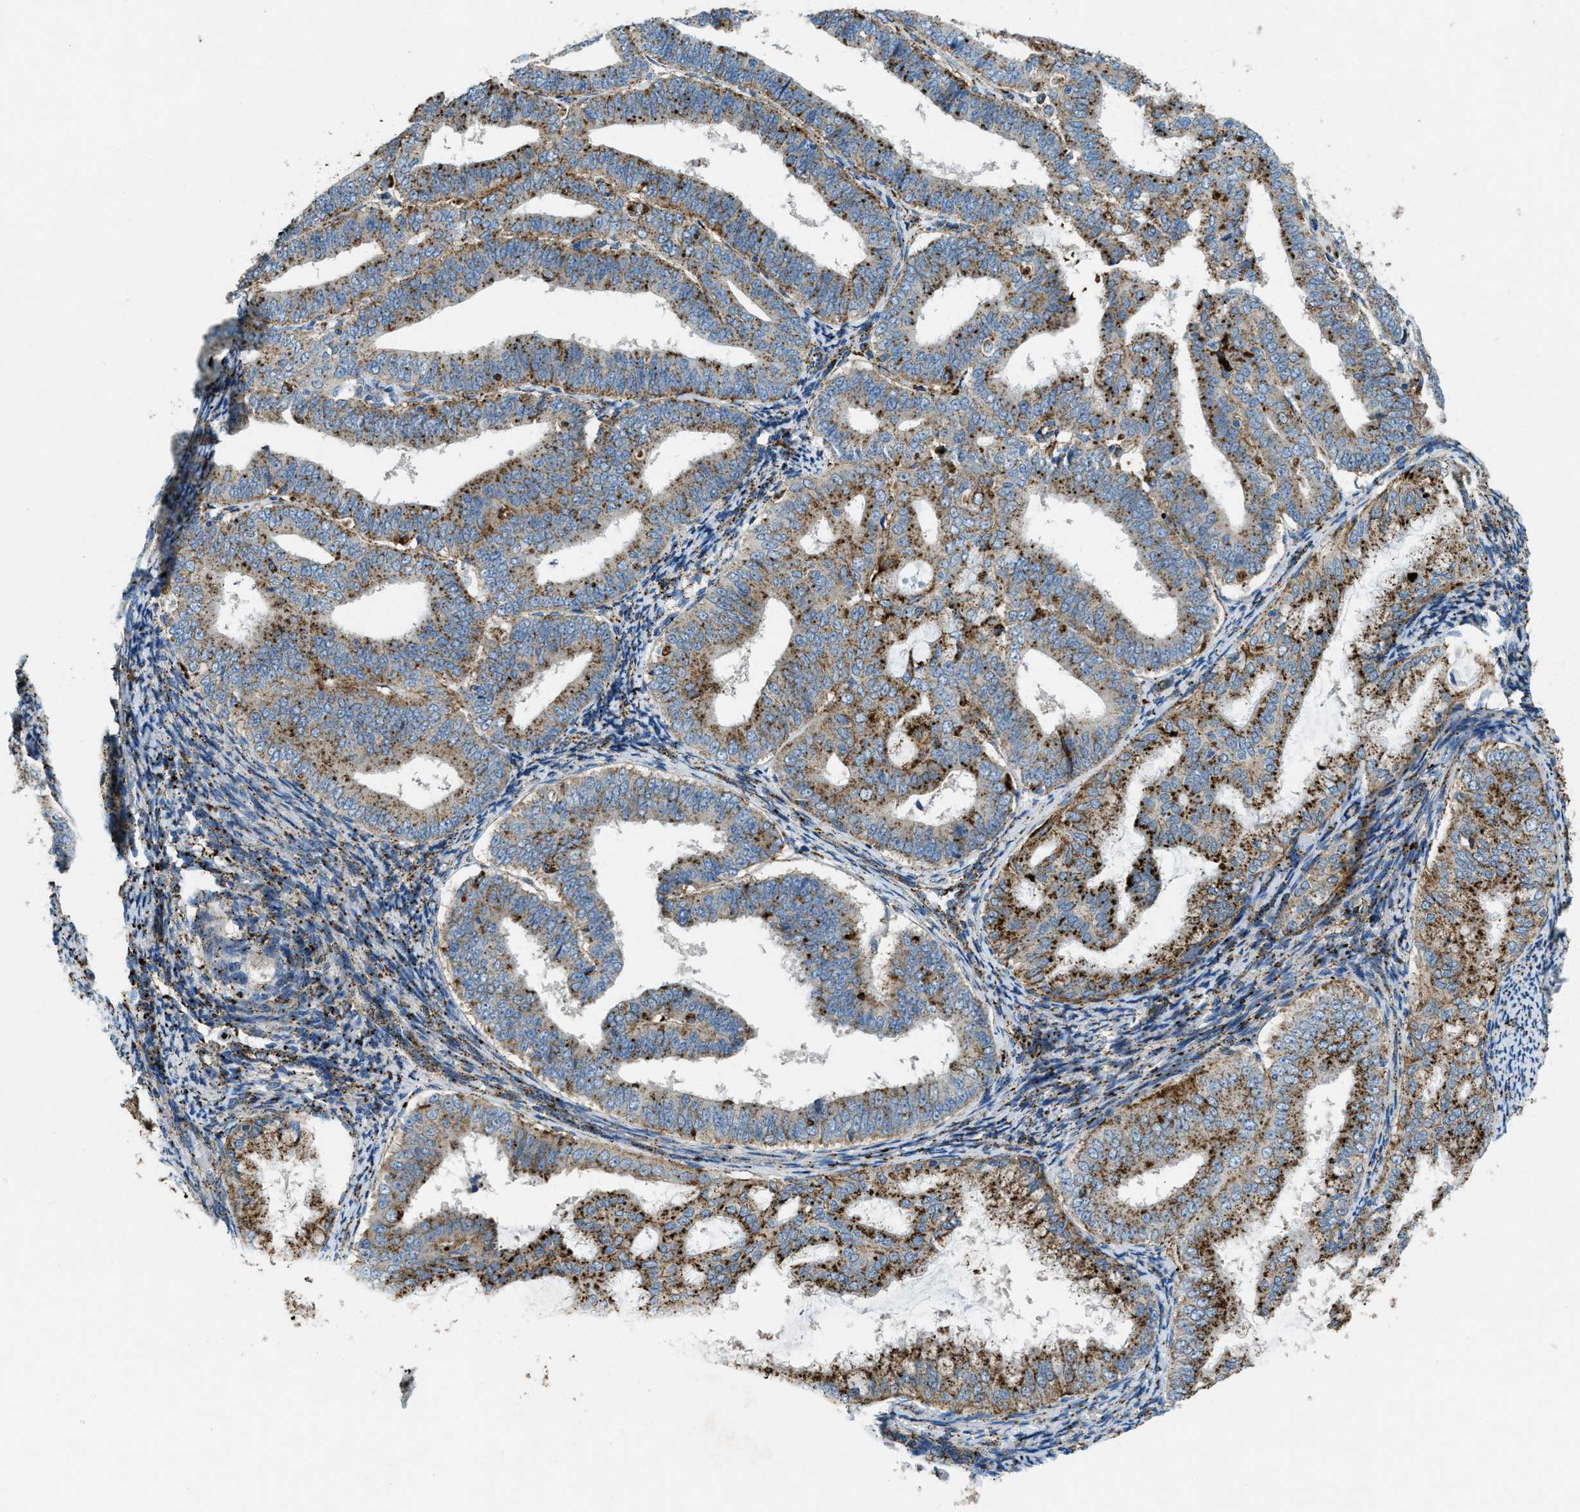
{"staining": {"intensity": "moderate", "quantity": ">75%", "location": "cytoplasmic/membranous"}, "tissue": "endometrial cancer", "cell_type": "Tumor cells", "image_type": "cancer", "snomed": [{"axis": "morphology", "description": "Adenocarcinoma, NOS"}, {"axis": "topography", "description": "Endometrium"}], "caption": "Endometrial cancer stained with a protein marker displays moderate staining in tumor cells.", "gene": "SCARB2", "patient": {"sex": "female", "age": 63}}